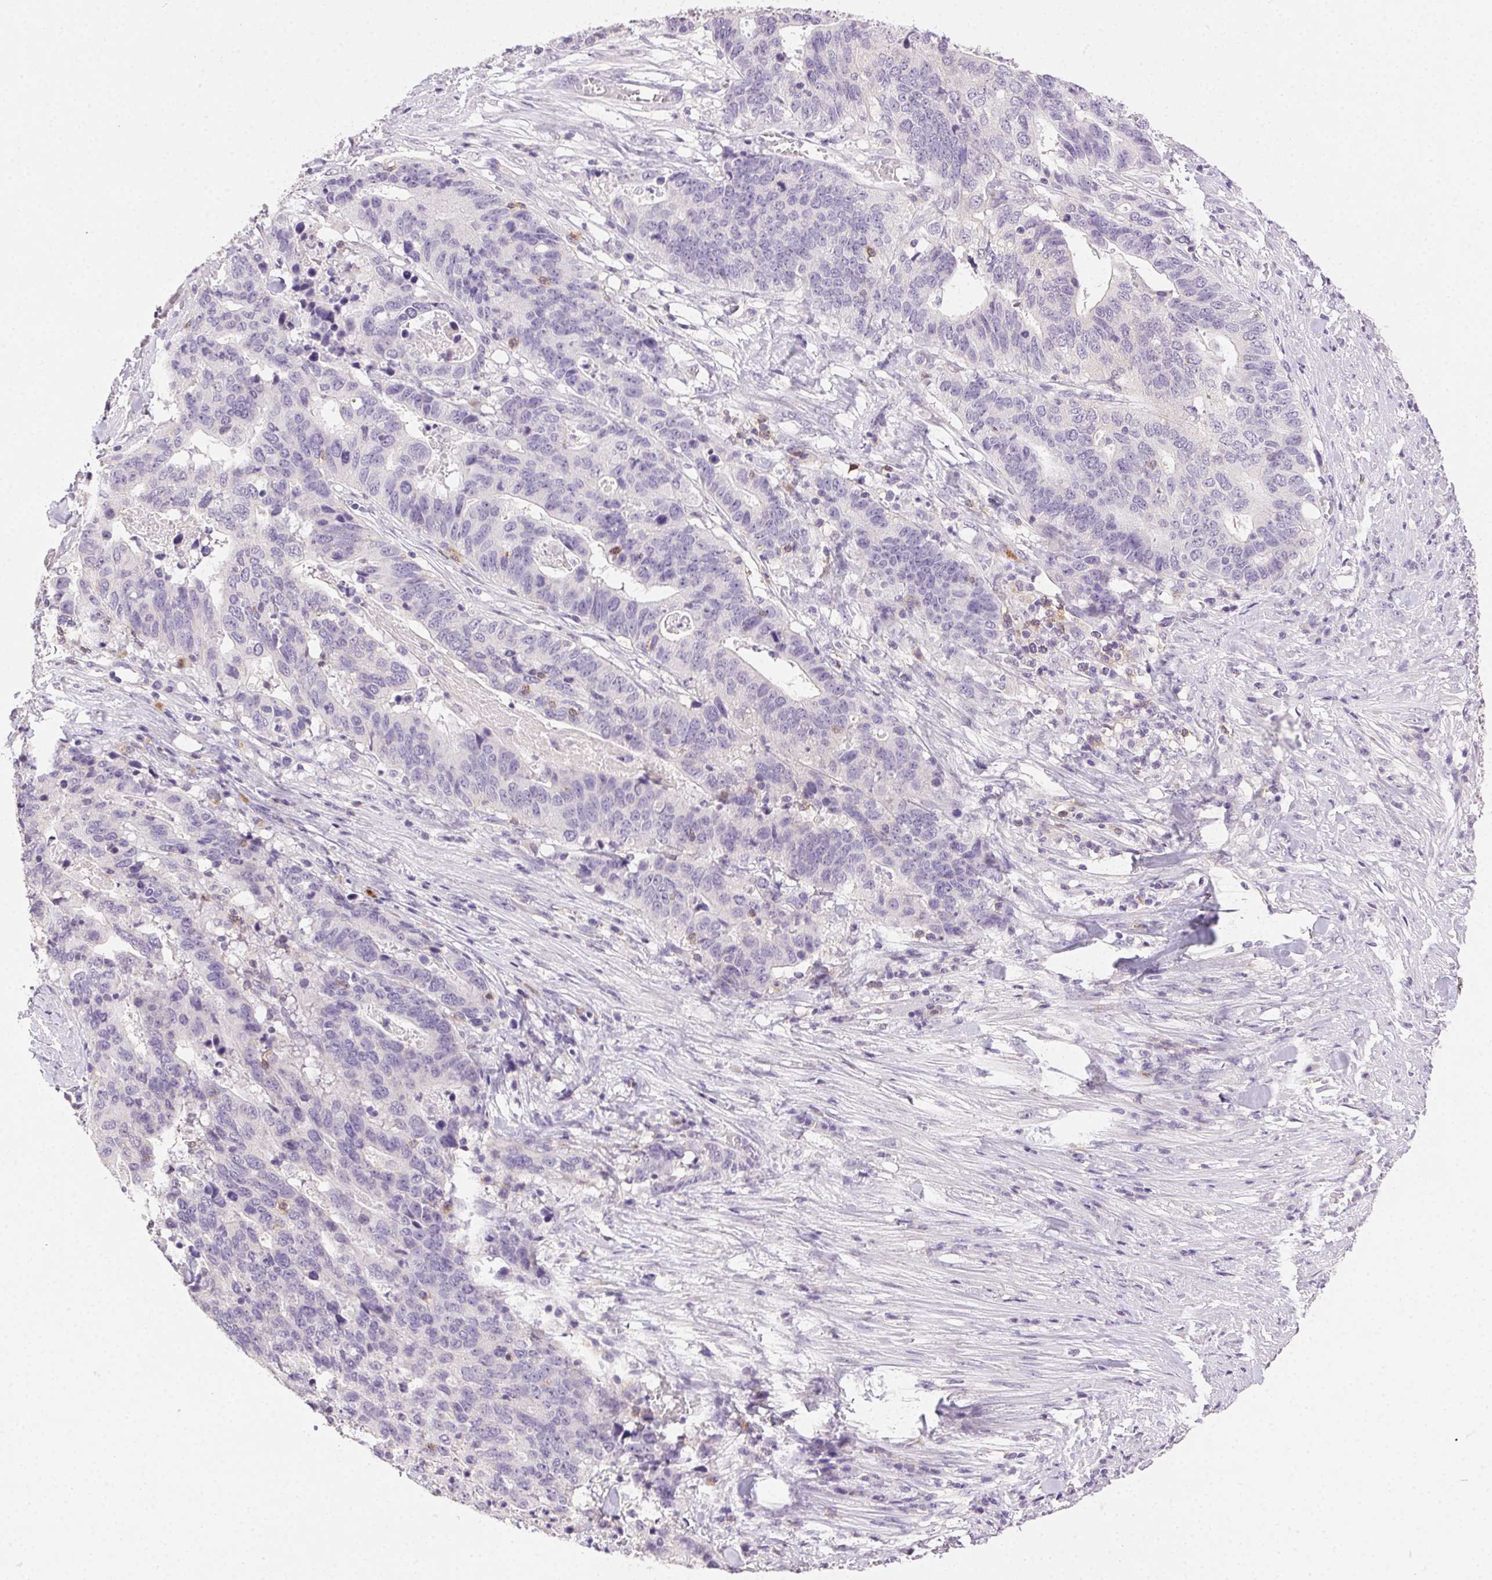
{"staining": {"intensity": "negative", "quantity": "none", "location": "none"}, "tissue": "stomach cancer", "cell_type": "Tumor cells", "image_type": "cancer", "snomed": [{"axis": "morphology", "description": "Adenocarcinoma, NOS"}, {"axis": "topography", "description": "Stomach, upper"}], "caption": "A histopathology image of human adenocarcinoma (stomach) is negative for staining in tumor cells. Nuclei are stained in blue.", "gene": "AKAP5", "patient": {"sex": "female", "age": 67}}